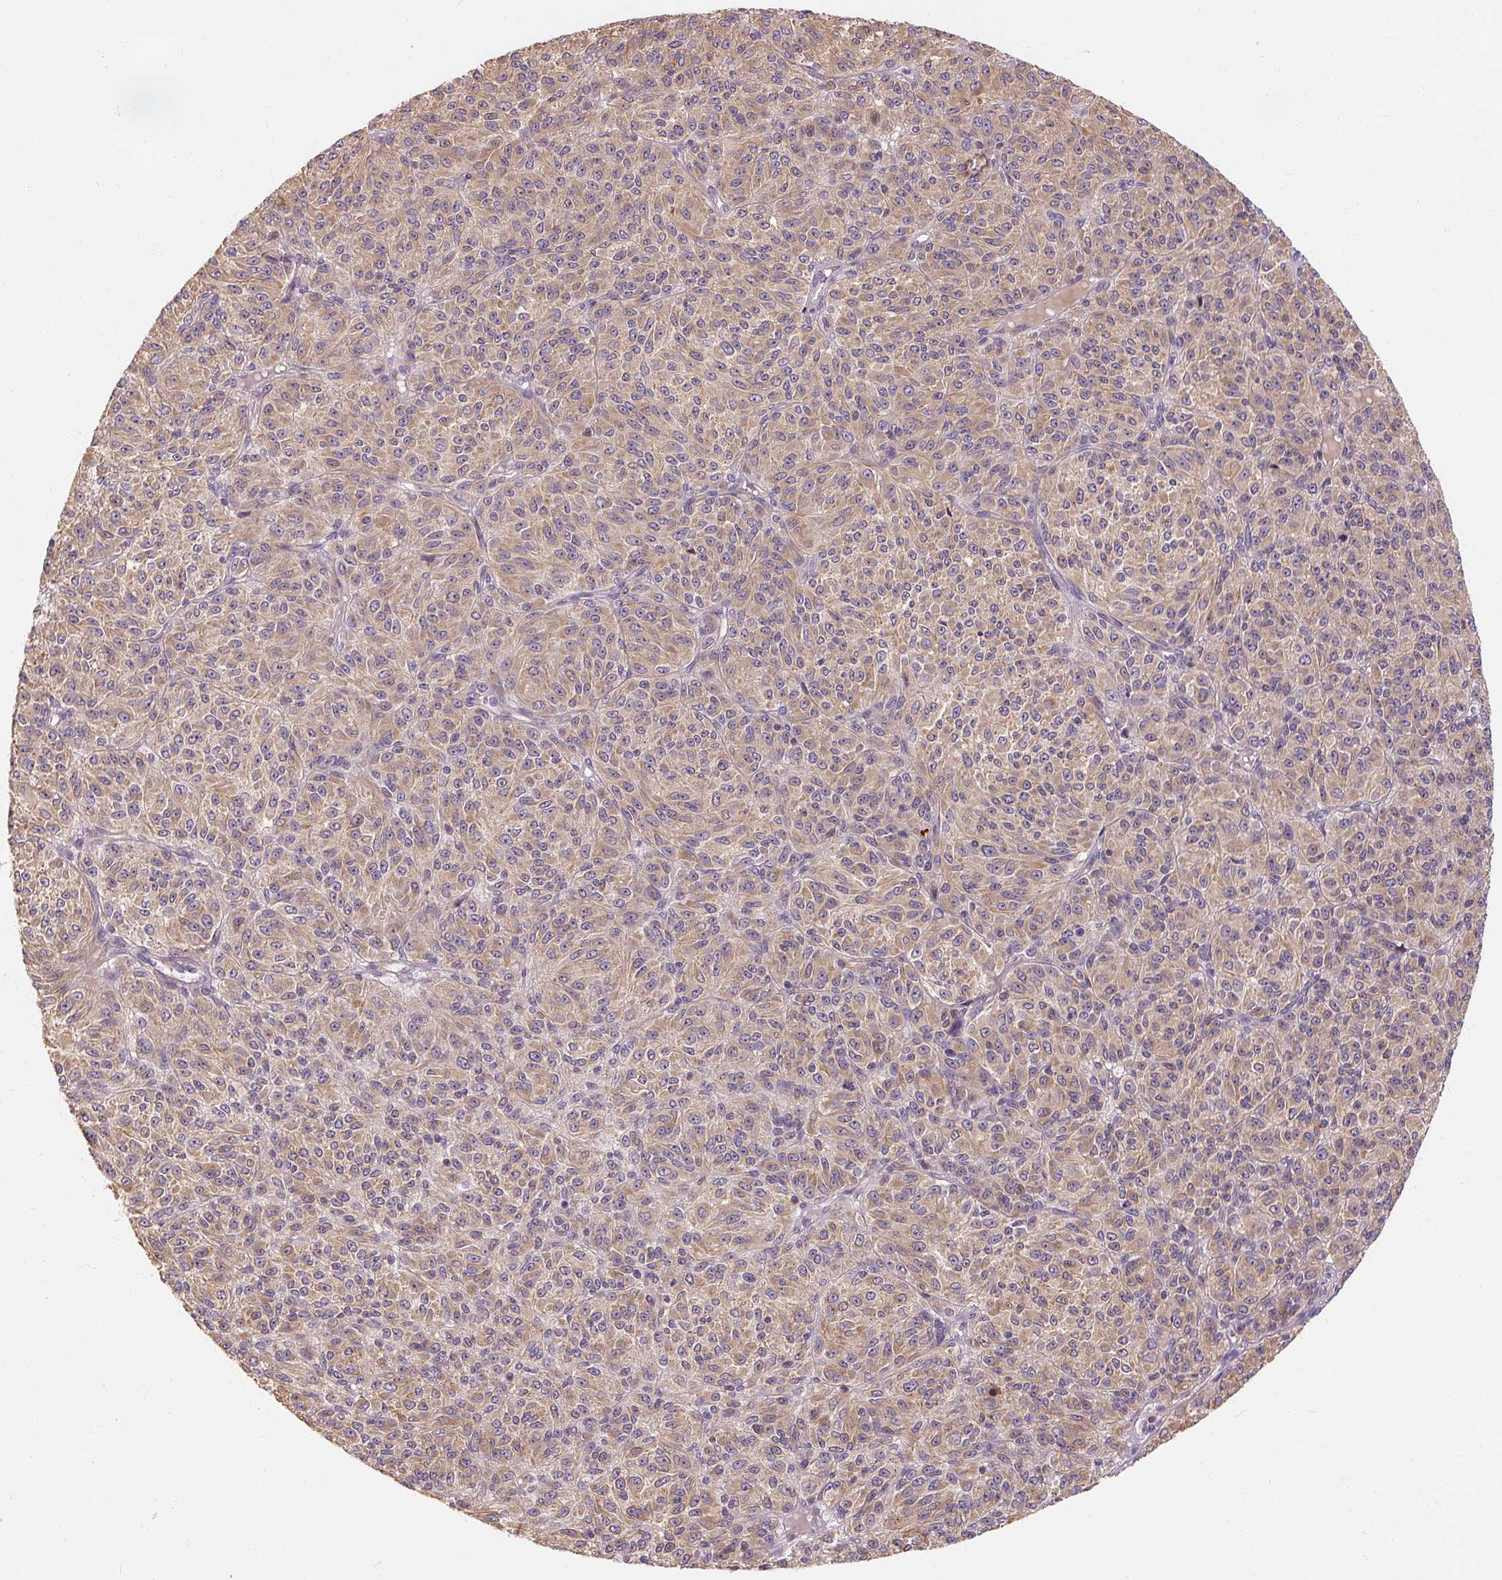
{"staining": {"intensity": "moderate", "quantity": ">75%", "location": "cytoplasmic/membranous"}, "tissue": "melanoma", "cell_type": "Tumor cells", "image_type": "cancer", "snomed": [{"axis": "morphology", "description": "Malignant melanoma, Metastatic site"}, {"axis": "topography", "description": "Brain"}], "caption": "Immunohistochemical staining of malignant melanoma (metastatic site) displays moderate cytoplasmic/membranous protein expression in about >75% of tumor cells.", "gene": "RB1CC1", "patient": {"sex": "female", "age": 56}}